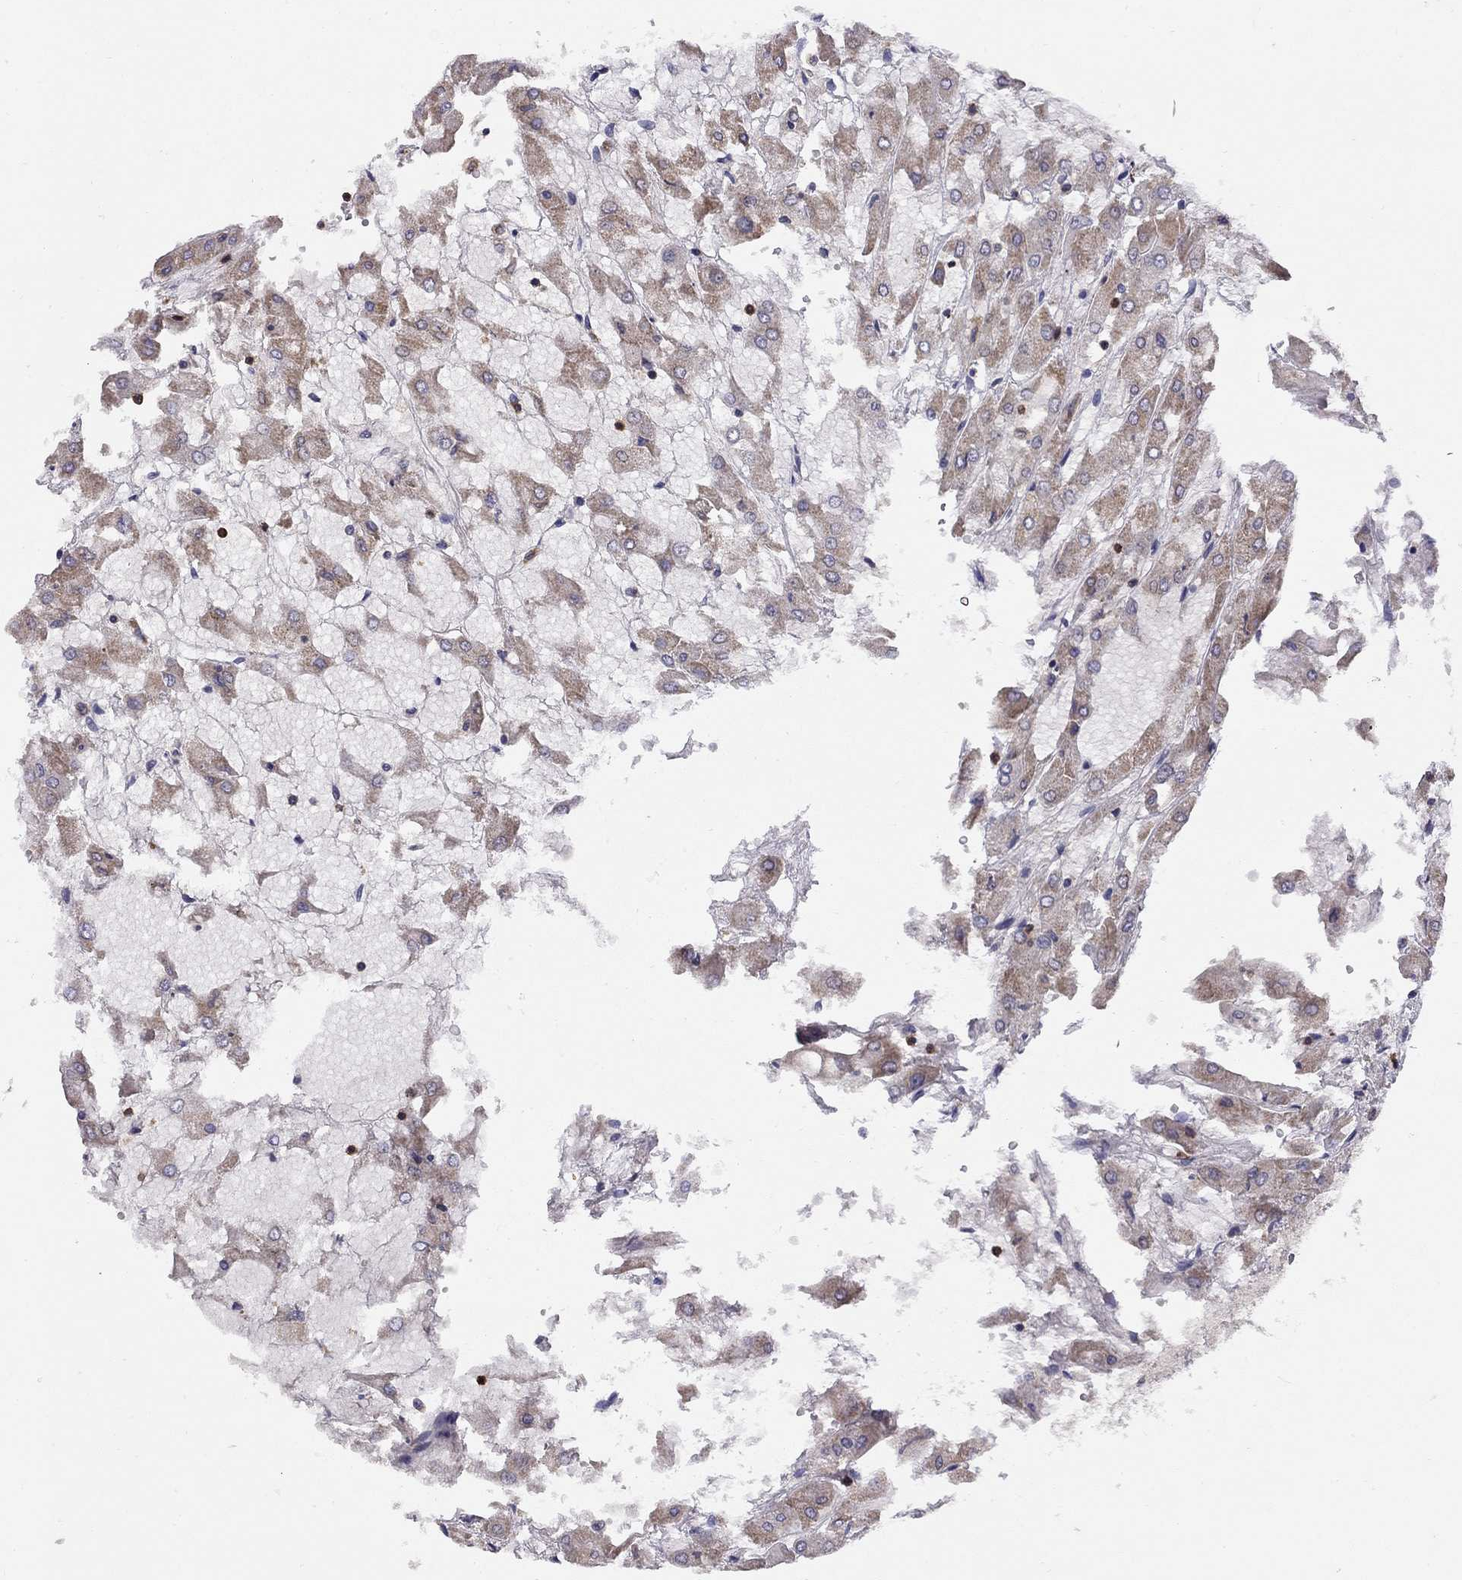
{"staining": {"intensity": "weak", "quantity": ">75%", "location": "cytoplasmic/membranous"}, "tissue": "renal cancer", "cell_type": "Tumor cells", "image_type": "cancer", "snomed": [{"axis": "morphology", "description": "Adenocarcinoma, NOS"}, {"axis": "topography", "description": "Kidney"}], "caption": "Renal cancer stained with a brown dye exhibits weak cytoplasmic/membranous positive positivity in approximately >75% of tumor cells.", "gene": "CITED1", "patient": {"sex": "male", "age": 72}}